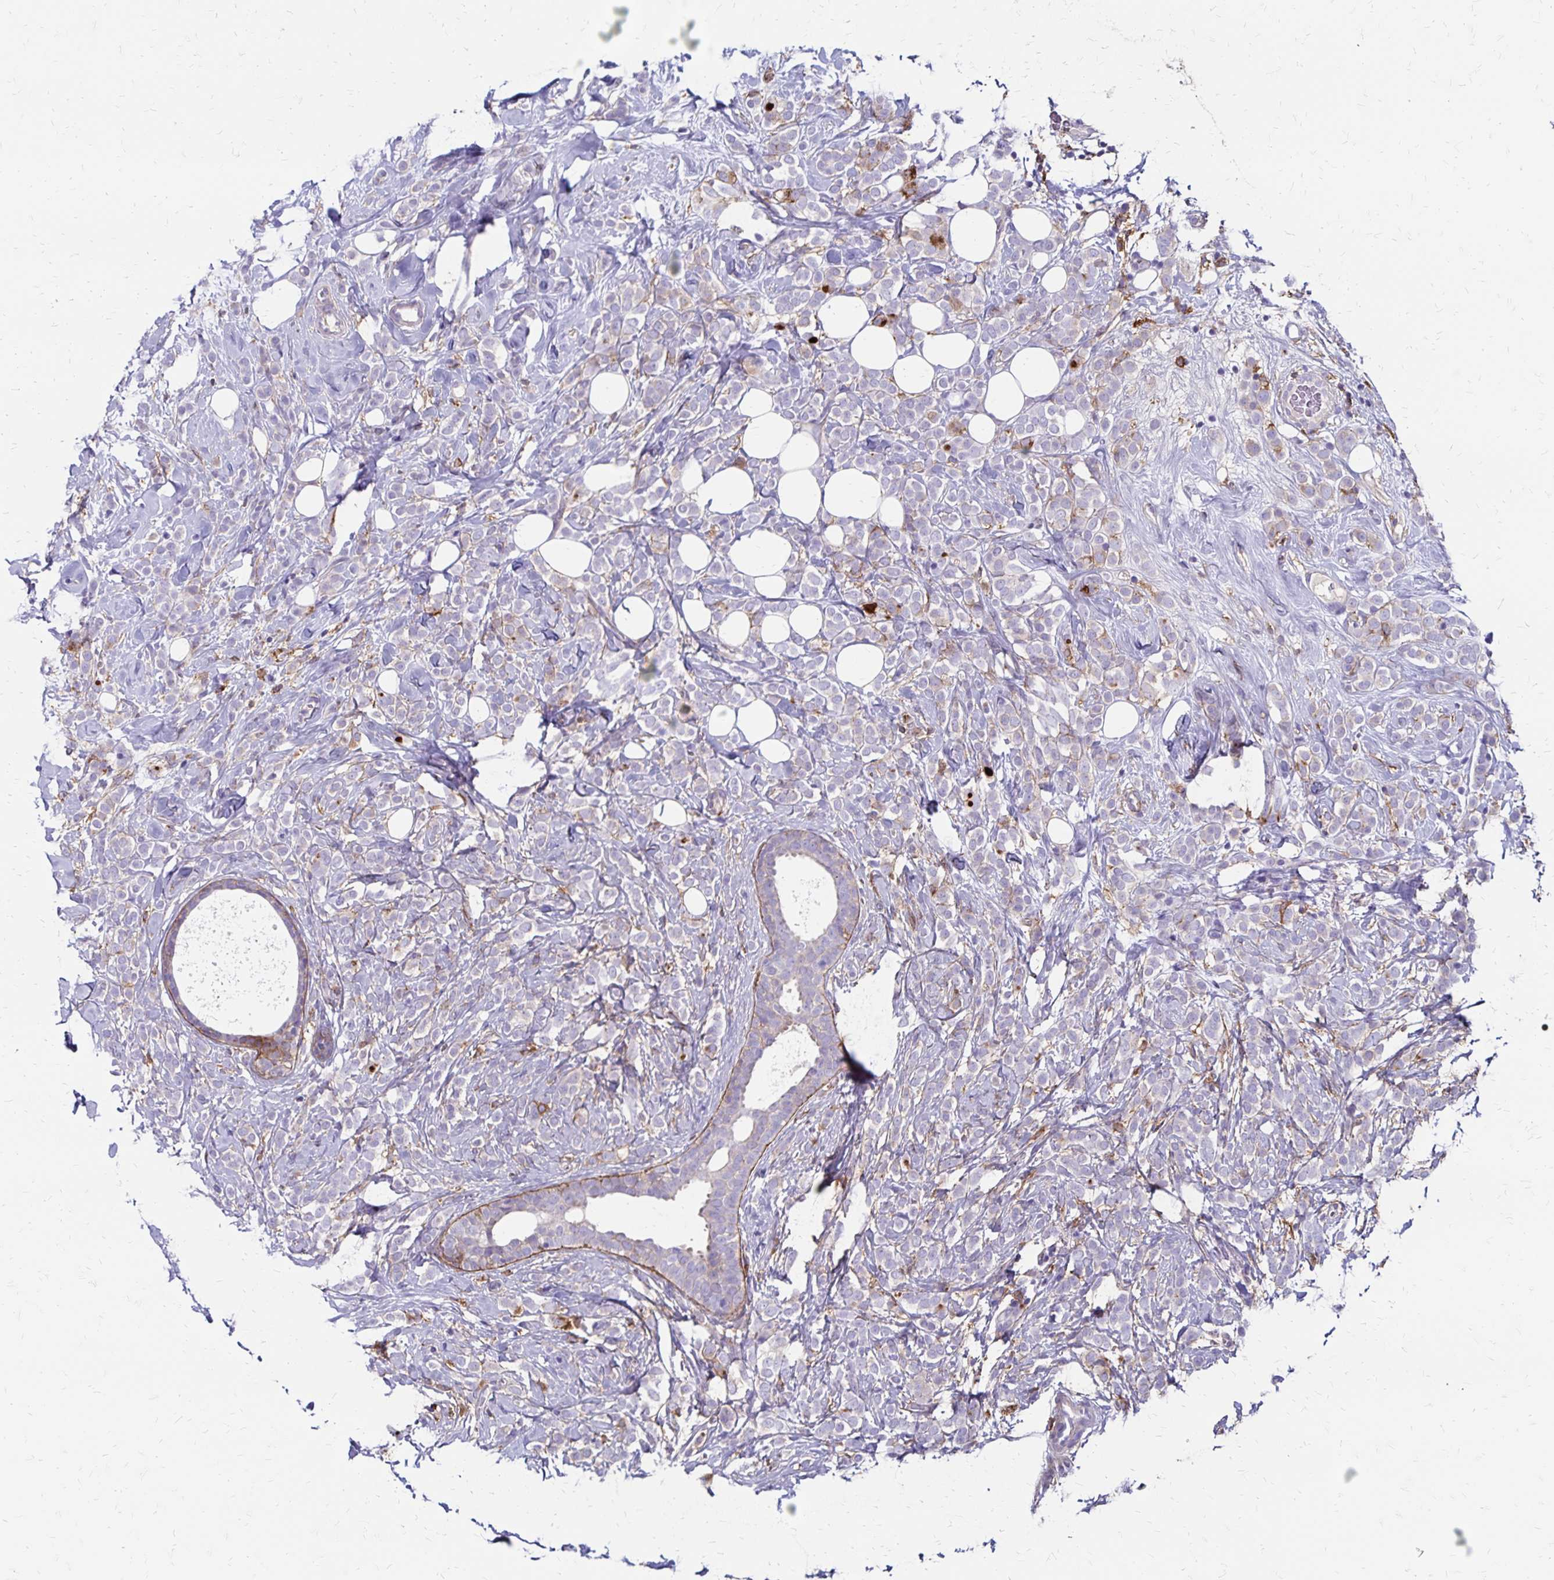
{"staining": {"intensity": "negative", "quantity": "none", "location": "none"}, "tissue": "breast cancer", "cell_type": "Tumor cells", "image_type": "cancer", "snomed": [{"axis": "morphology", "description": "Lobular carcinoma"}, {"axis": "topography", "description": "Breast"}], "caption": "This histopathology image is of lobular carcinoma (breast) stained with IHC to label a protein in brown with the nuclei are counter-stained blue. There is no staining in tumor cells.", "gene": "TNS3", "patient": {"sex": "female", "age": 49}}